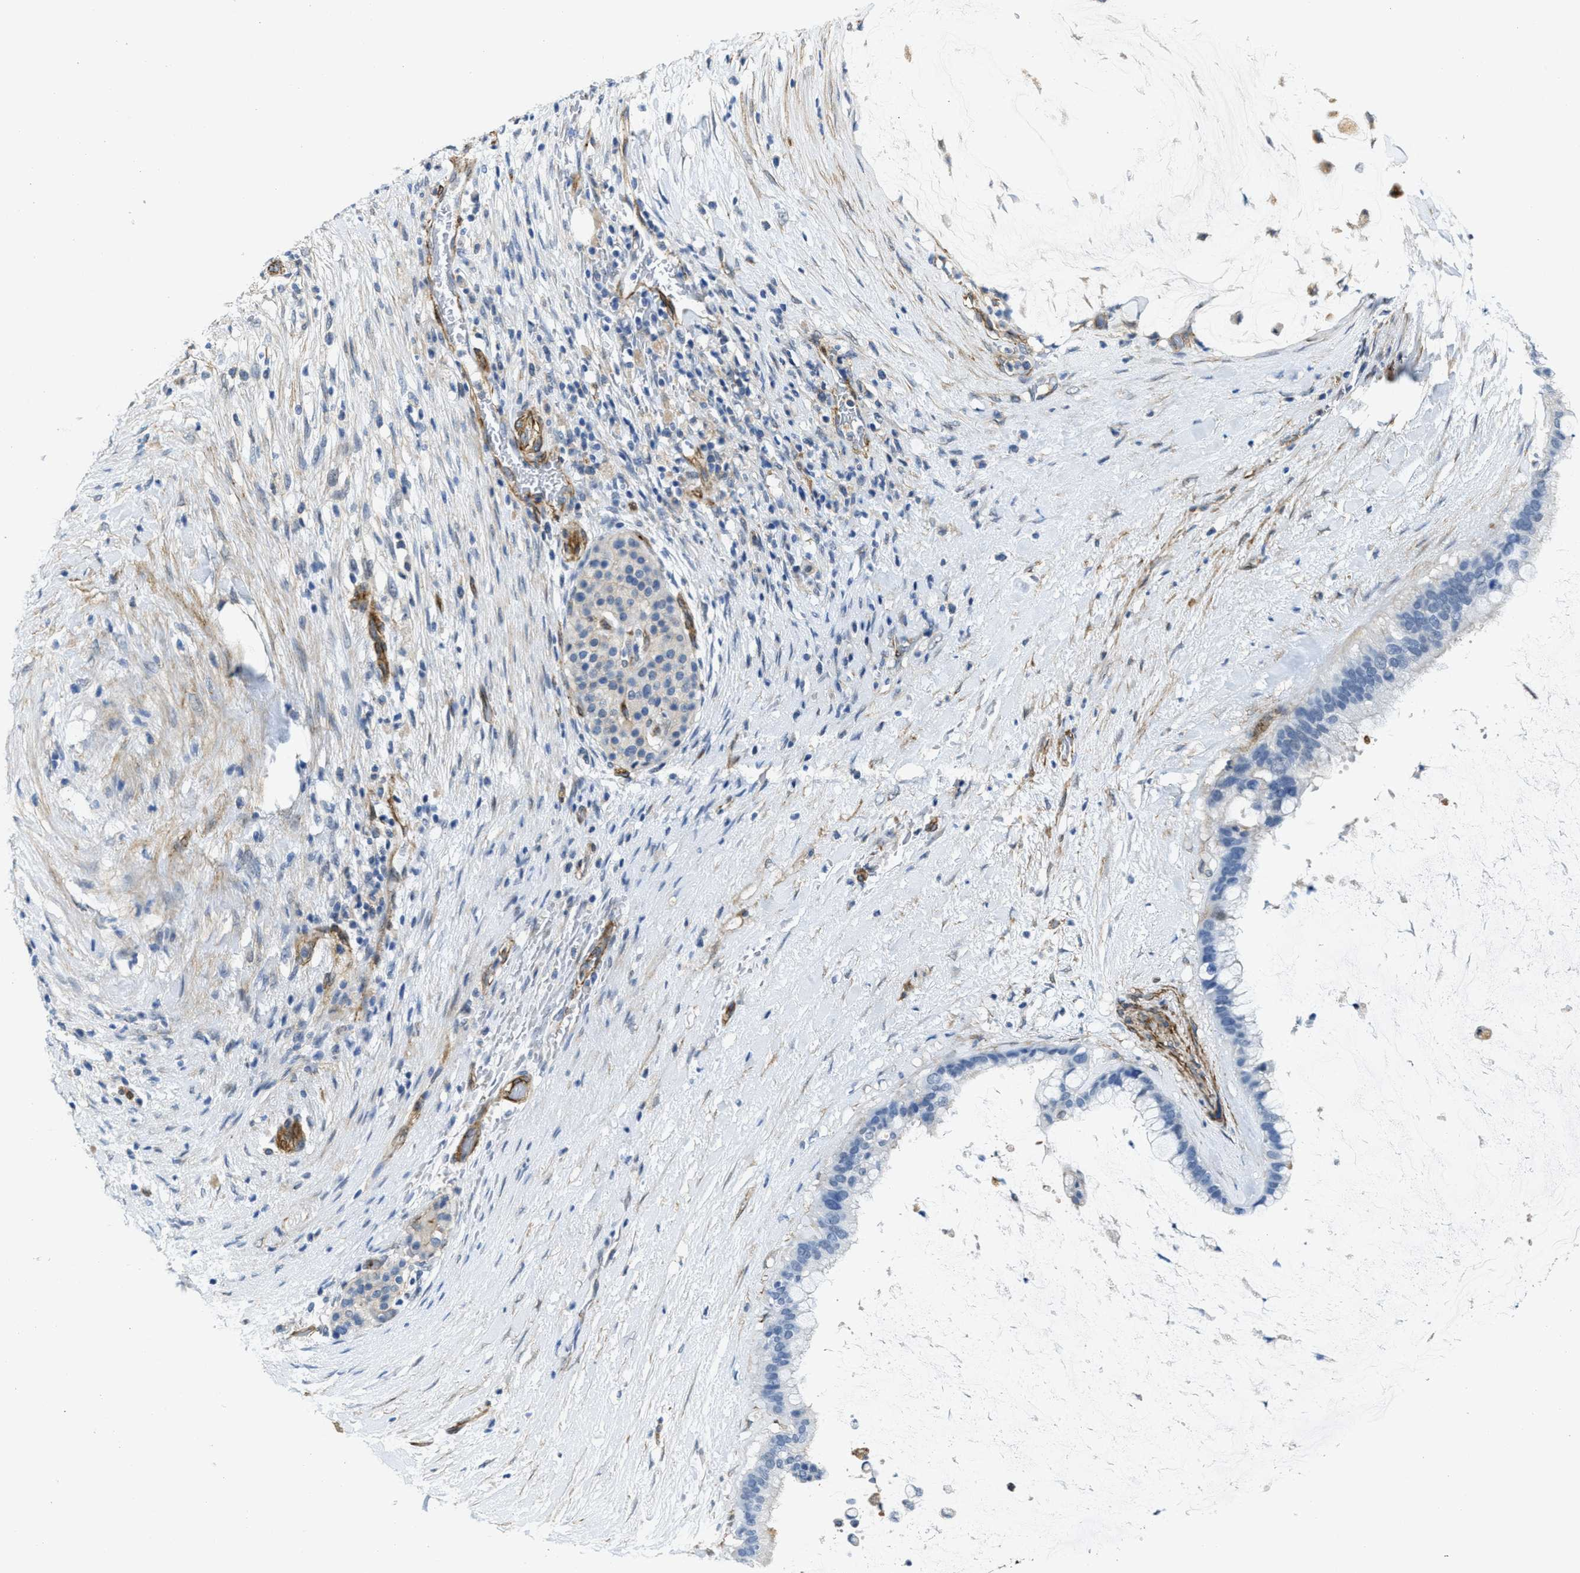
{"staining": {"intensity": "negative", "quantity": "none", "location": "none"}, "tissue": "pancreatic cancer", "cell_type": "Tumor cells", "image_type": "cancer", "snomed": [{"axis": "morphology", "description": "Adenocarcinoma, NOS"}, {"axis": "topography", "description": "Pancreas"}], "caption": "The photomicrograph displays no staining of tumor cells in pancreatic adenocarcinoma.", "gene": "NAB1", "patient": {"sex": "male", "age": 41}}